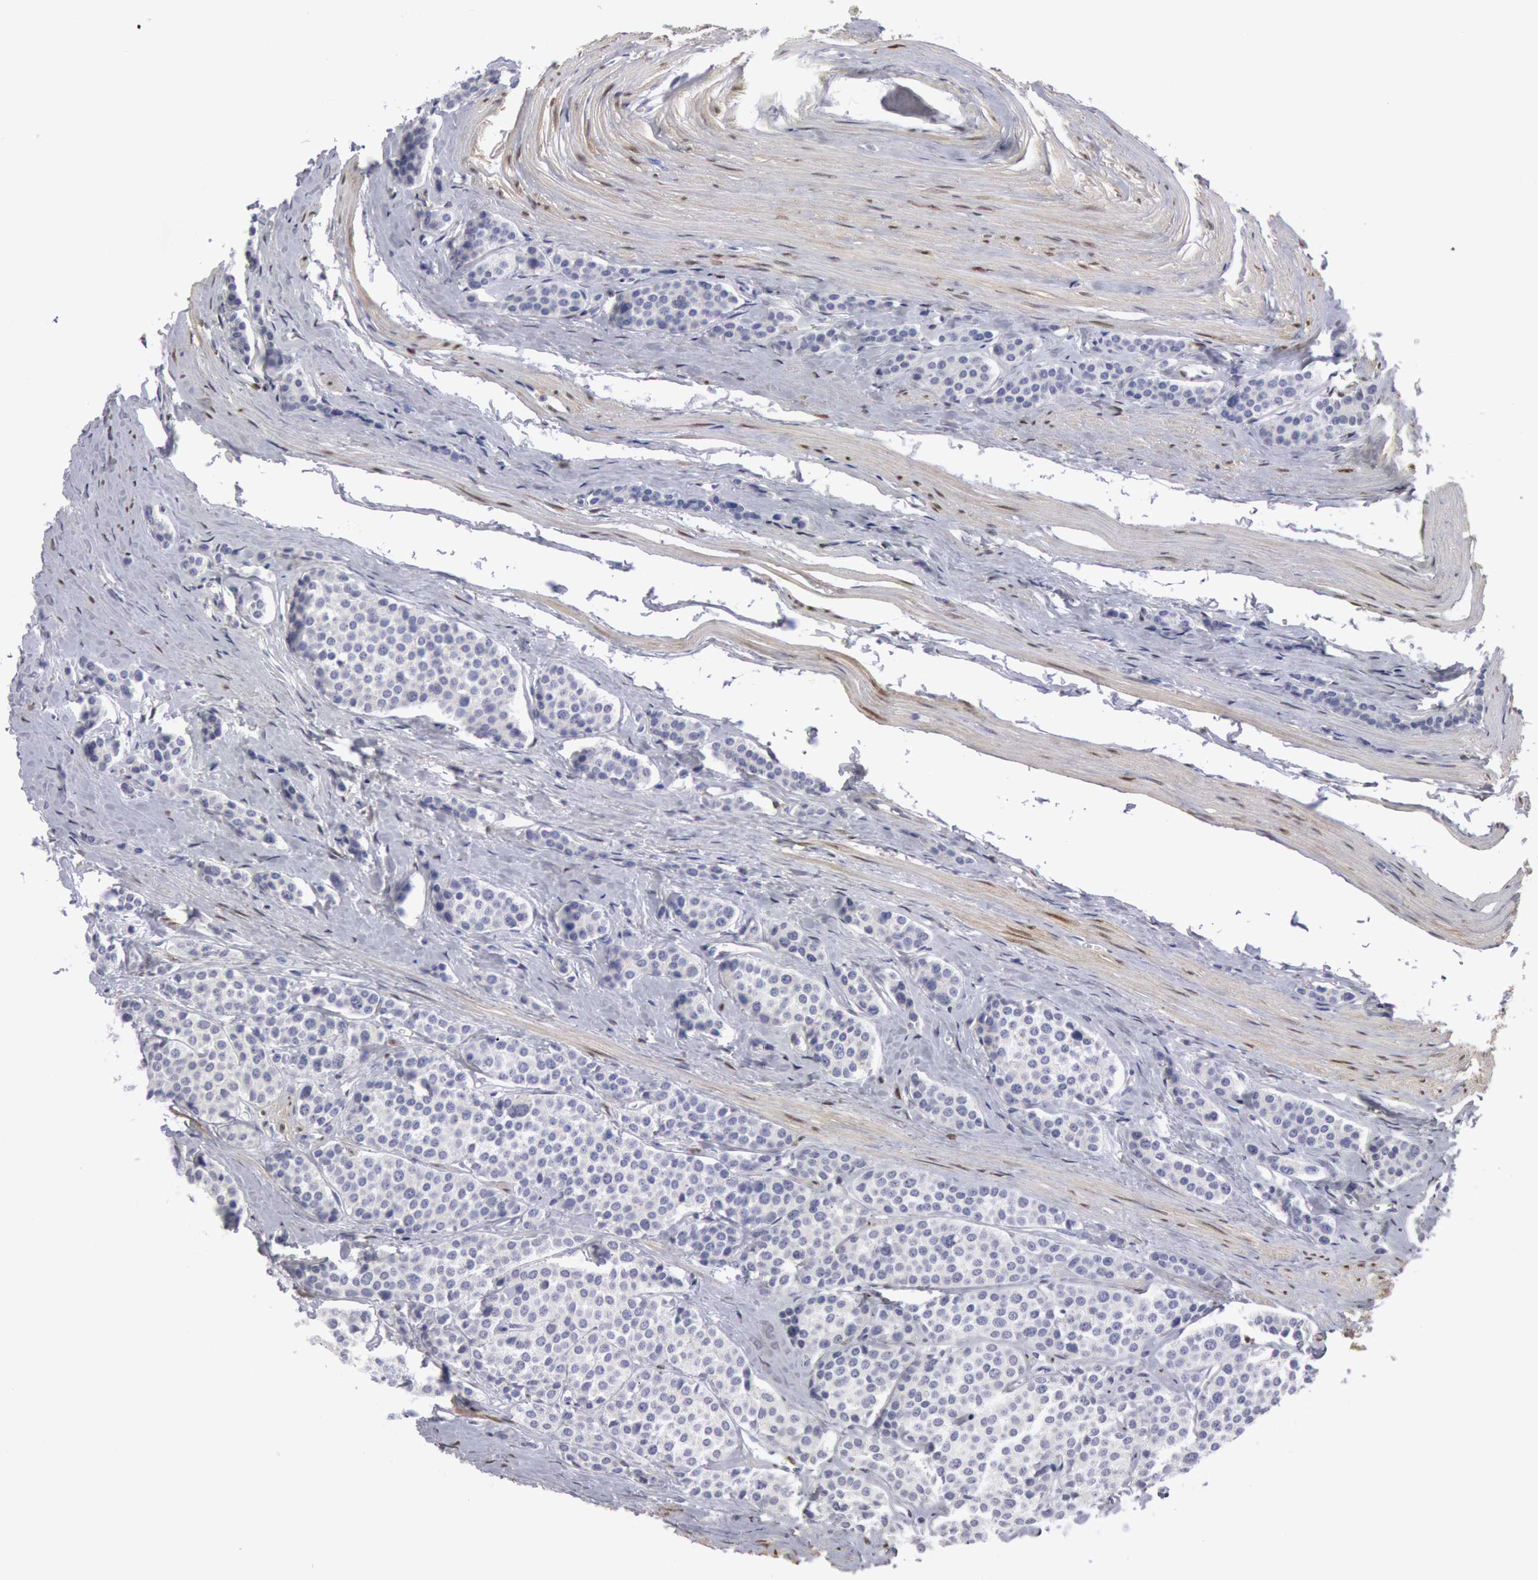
{"staining": {"intensity": "negative", "quantity": "none", "location": "none"}, "tissue": "carcinoid", "cell_type": "Tumor cells", "image_type": "cancer", "snomed": [{"axis": "morphology", "description": "Carcinoid, malignant, NOS"}, {"axis": "topography", "description": "Small intestine"}], "caption": "Immunohistochemical staining of carcinoid (malignant) displays no significant staining in tumor cells.", "gene": "FHL1", "patient": {"sex": "male", "age": 60}}